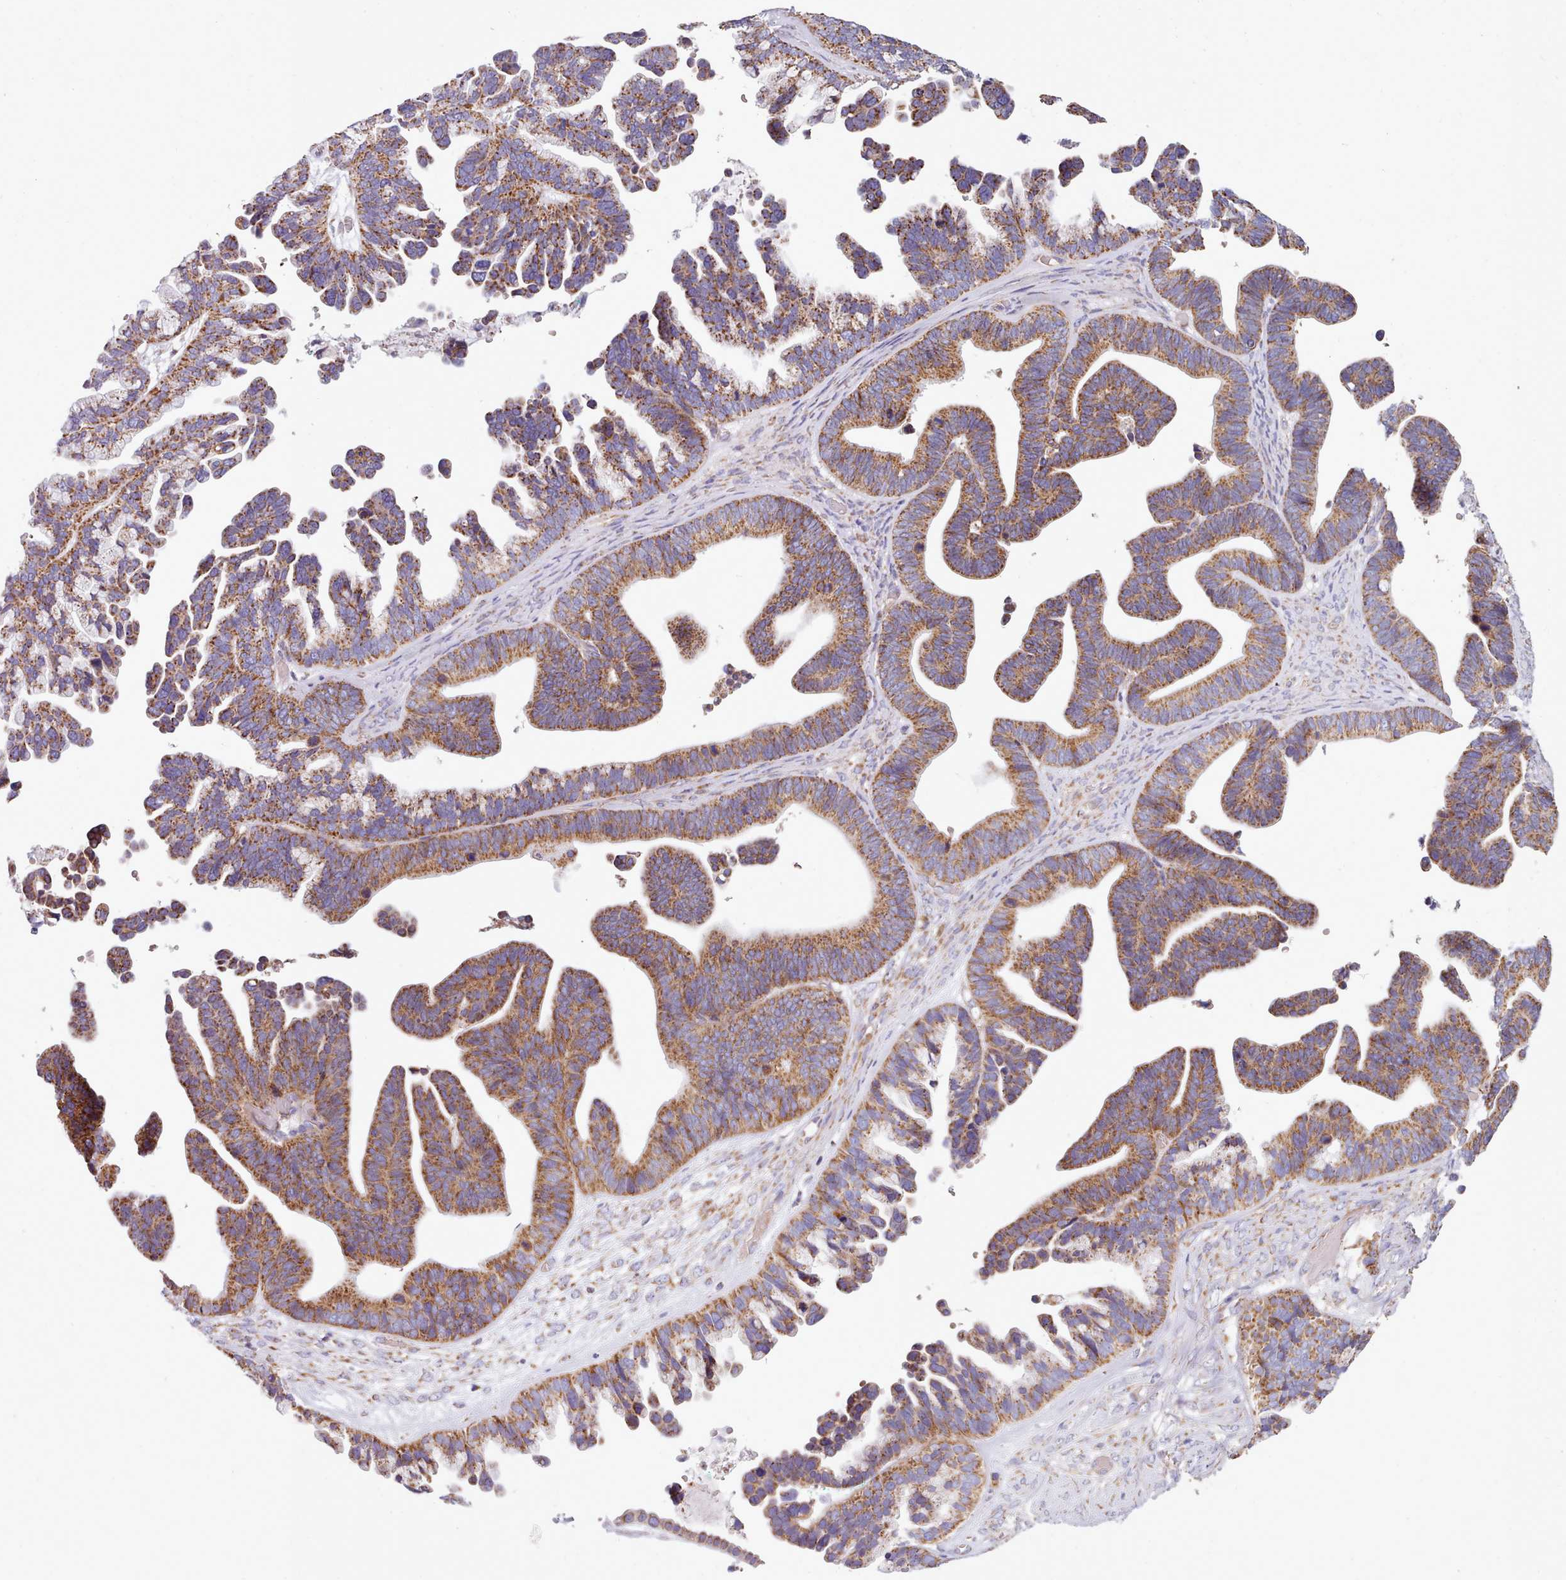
{"staining": {"intensity": "moderate", "quantity": ">75%", "location": "cytoplasmic/membranous"}, "tissue": "ovarian cancer", "cell_type": "Tumor cells", "image_type": "cancer", "snomed": [{"axis": "morphology", "description": "Cystadenocarcinoma, serous, NOS"}, {"axis": "topography", "description": "Ovary"}], "caption": "Immunohistochemistry (IHC) image of neoplastic tissue: human serous cystadenocarcinoma (ovarian) stained using immunohistochemistry (IHC) demonstrates medium levels of moderate protein expression localized specifically in the cytoplasmic/membranous of tumor cells, appearing as a cytoplasmic/membranous brown color.", "gene": "SRP54", "patient": {"sex": "female", "age": 56}}